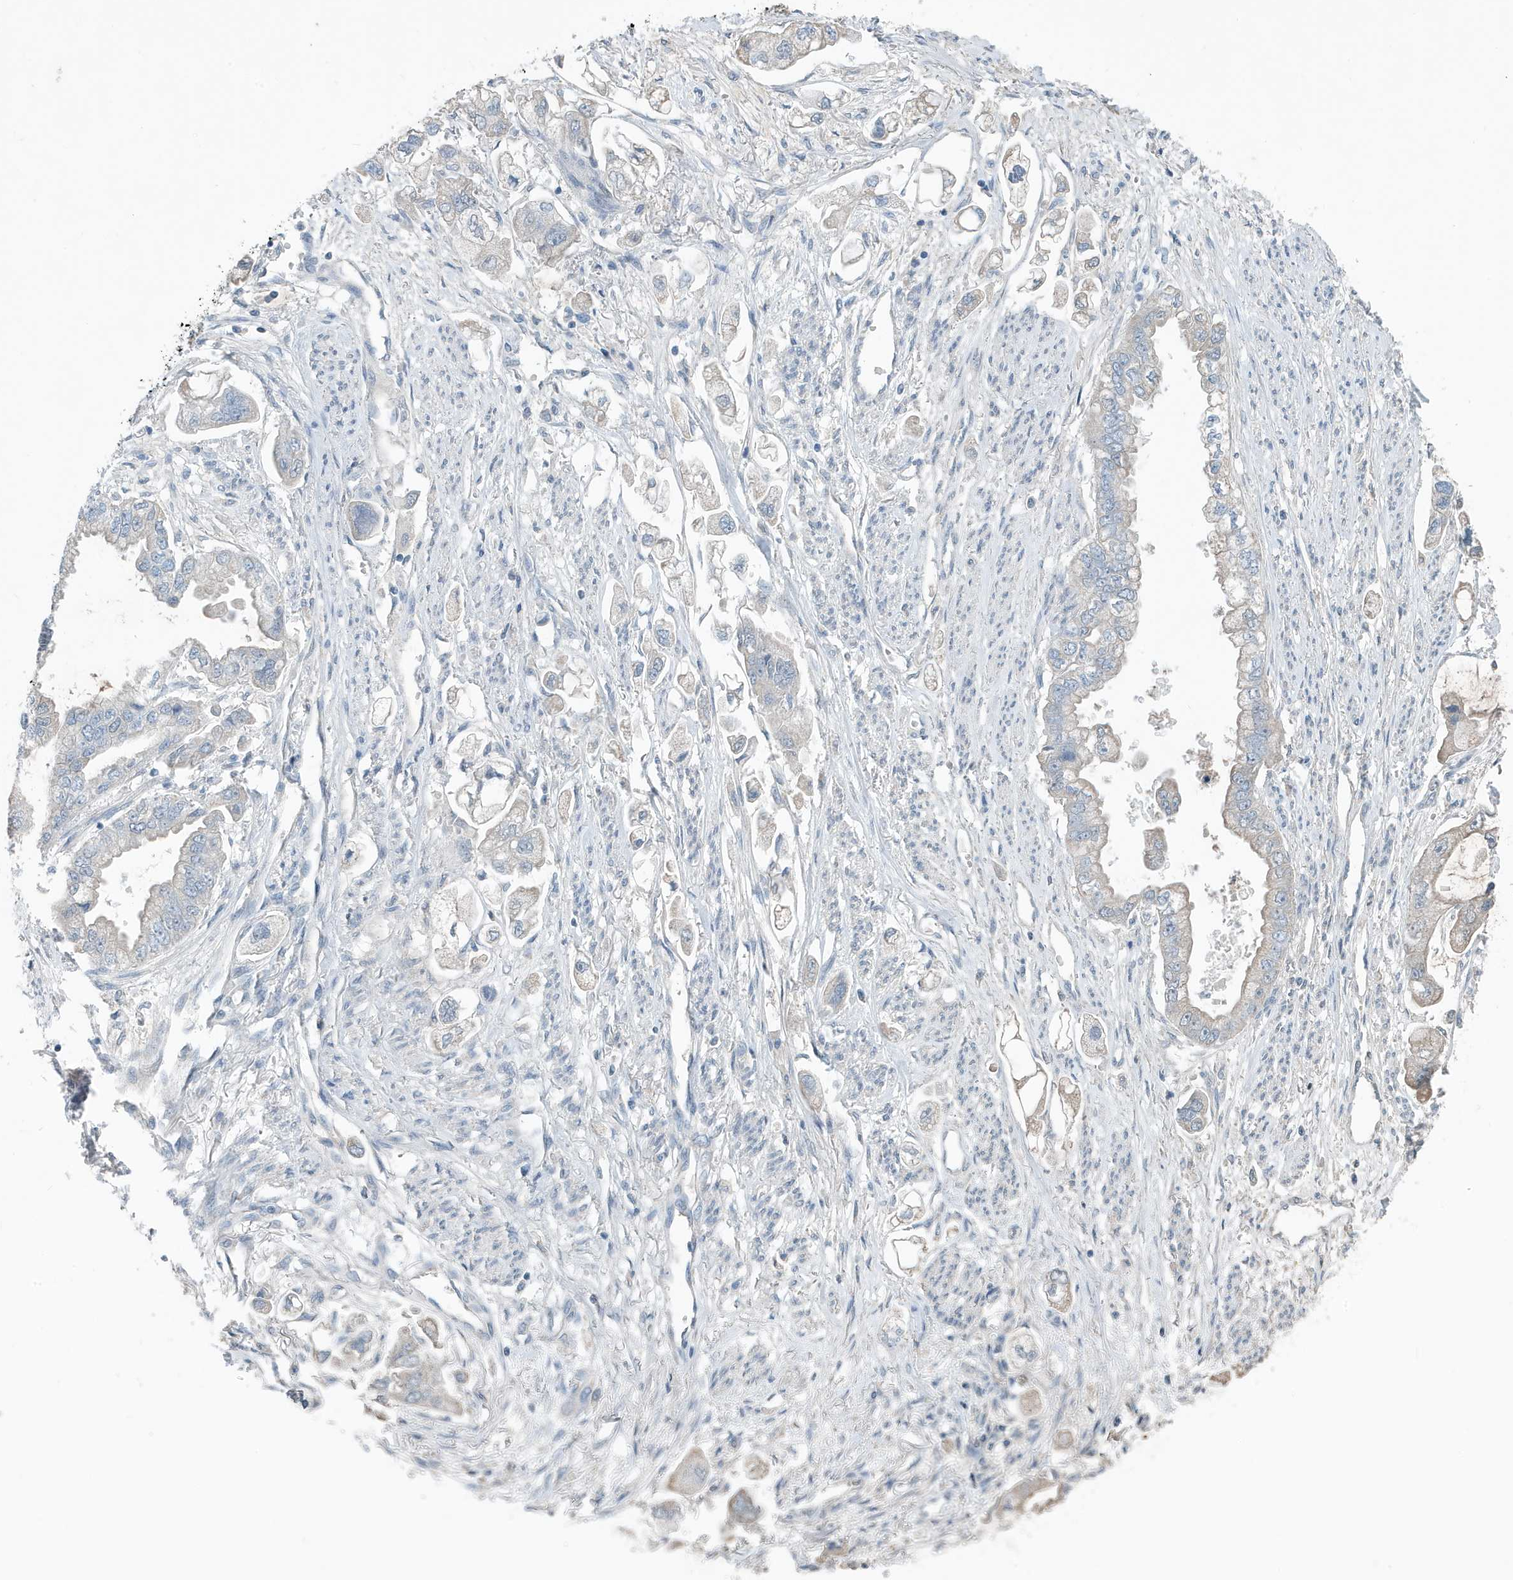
{"staining": {"intensity": "weak", "quantity": "<25%", "location": "cytoplasmic/membranous"}, "tissue": "stomach cancer", "cell_type": "Tumor cells", "image_type": "cancer", "snomed": [{"axis": "morphology", "description": "Adenocarcinoma, NOS"}, {"axis": "topography", "description": "Stomach"}], "caption": "Adenocarcinoma (stomach) stained for a protein using IHC exhibits no staining tumor cells.", "gene": "UGT2B4", "patient": {"sex": "male", "age": 62}}